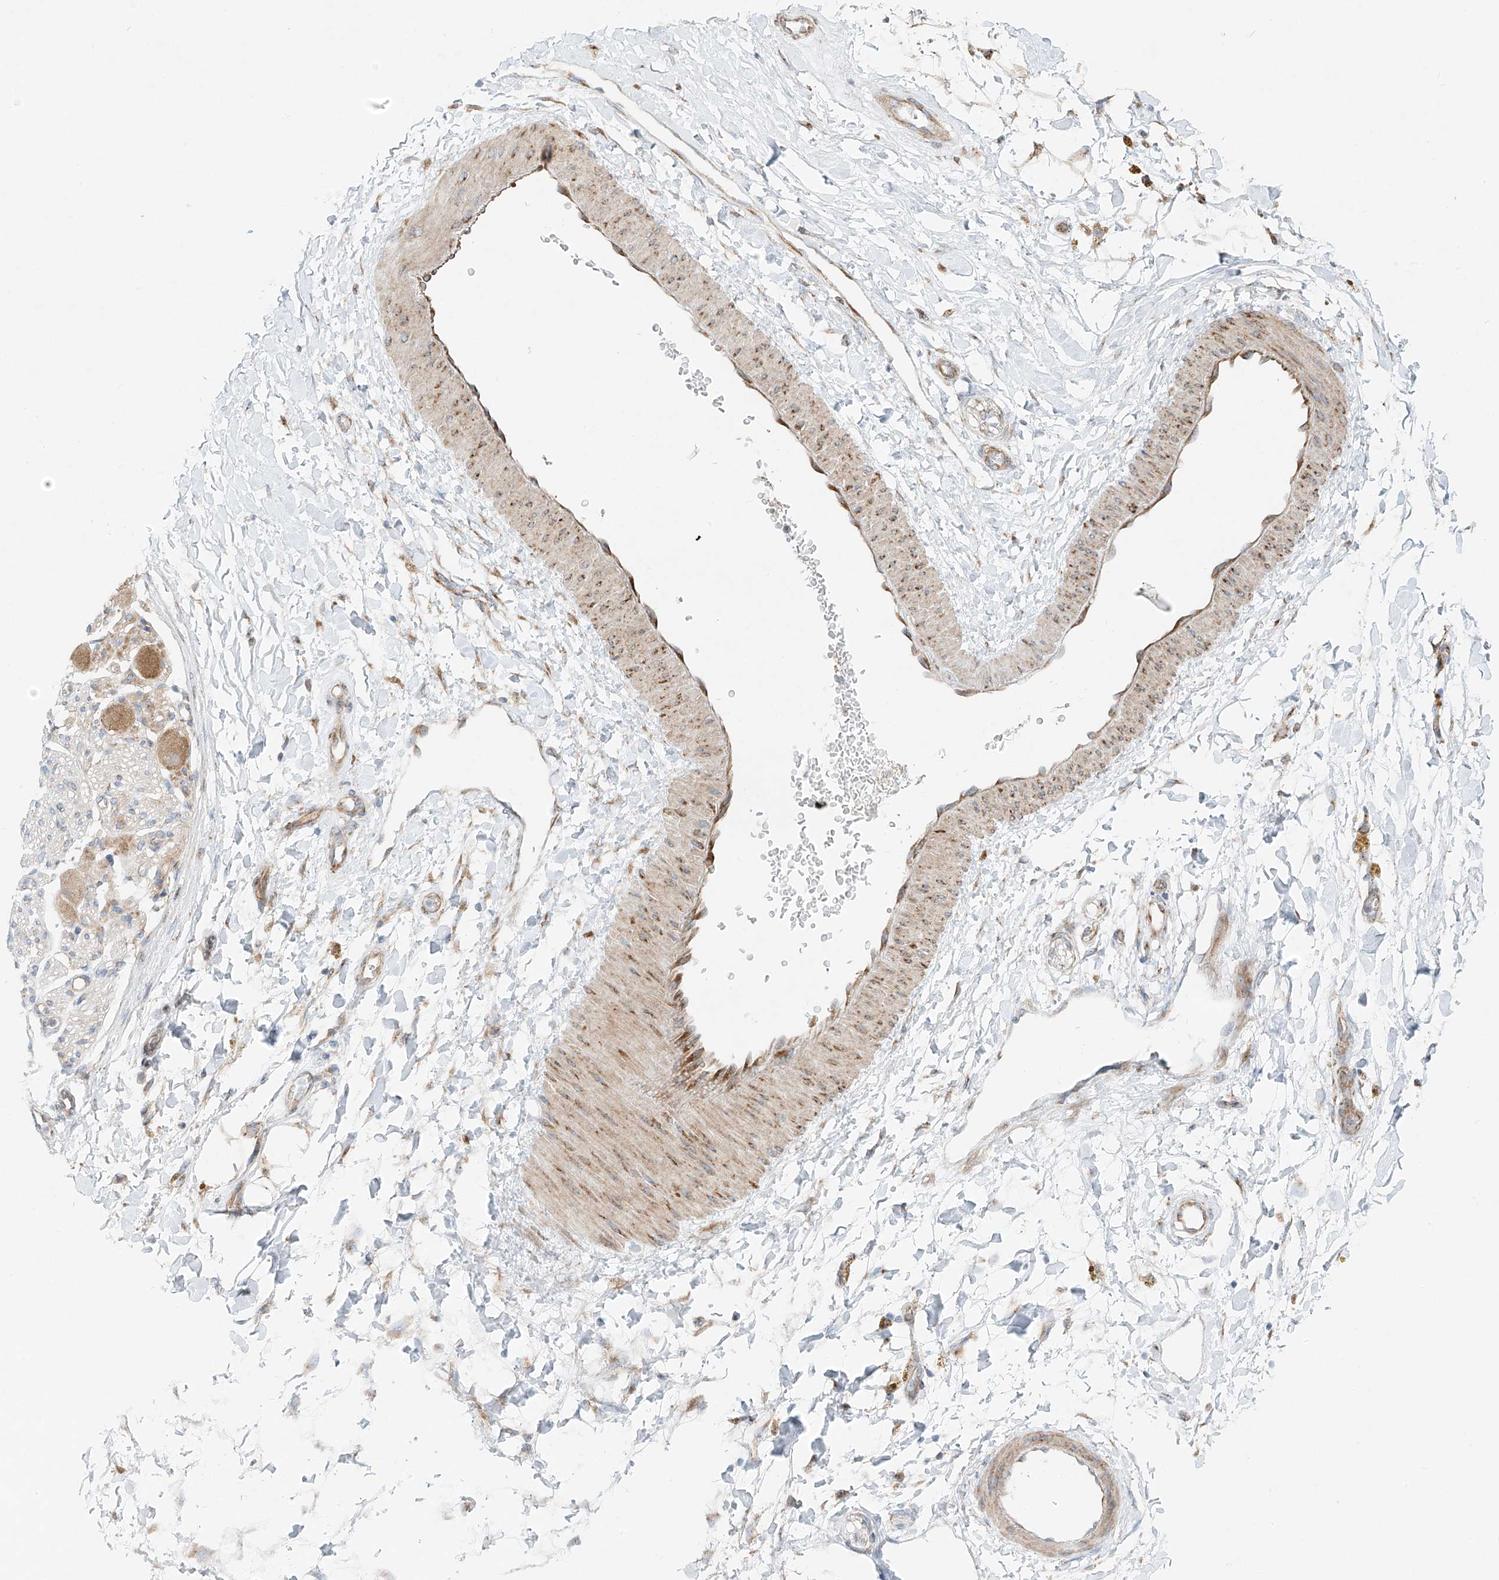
{"staining": {"intensity": "moderate", "quantity": ">75%", "location": "cytoplasmic/membranous"}, "tissue": "adipose tissue", "cell_type": "Adipocytes", "image_type": "normal", "snomed": [{"axis": "morphology", "description": "Normal tissue, NOS"}, {"axis": "topography", "description": "Kidney"}, {"axis": "topography", "description": "Peripheral nerve tissue"}], "caption": "IHC histopathology image of unremarkable human adipose tissue stained for a protein (brown), which reveals medium levels of moderate cytoplasmic/membranous positivity in approximately >75% of adipocytes.", "gene": "EIPR1", "patient": {"sex": "male", "age": 7}}